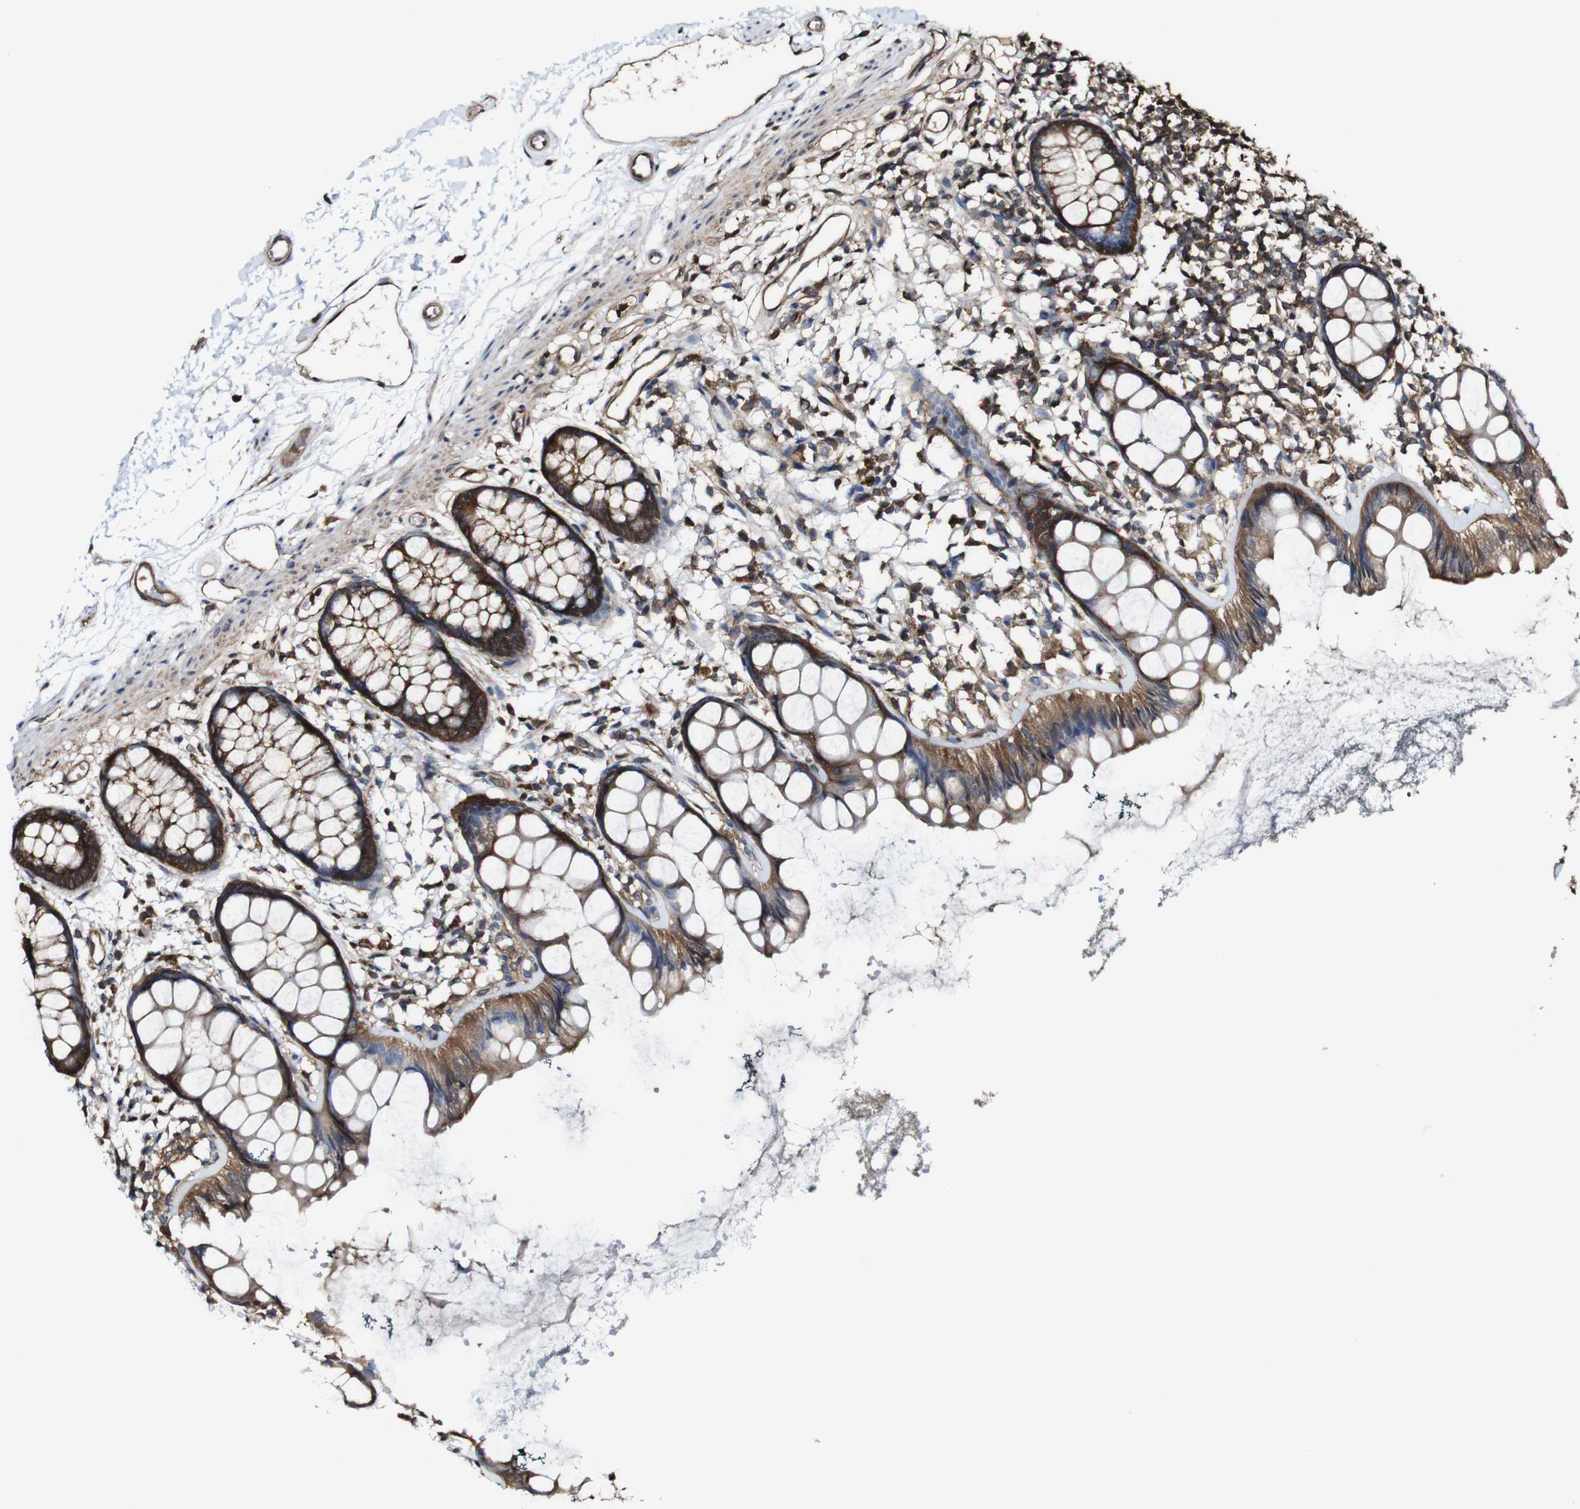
{"staining": {"intensity": "moderate", "quantity": ">75%", "location": "cytoplasmic/membranous"}, "tissue": "rectum", "cell_type": "Glandular cells", "image_type": "normal", "snomed": [{"axis": "morphology", "description": "Normal tissue, NOS"}, {"axis": "topography", "description": "Rectum"}], "caption": "Approximately >75% of glandular cells in benign human rectum display moderate cytoplasmic/membranous protein positivity as visualized by brown immunohistochemical staining.", "gene": "PTPRR", "patient": {"sex": "female", "age": 66}}